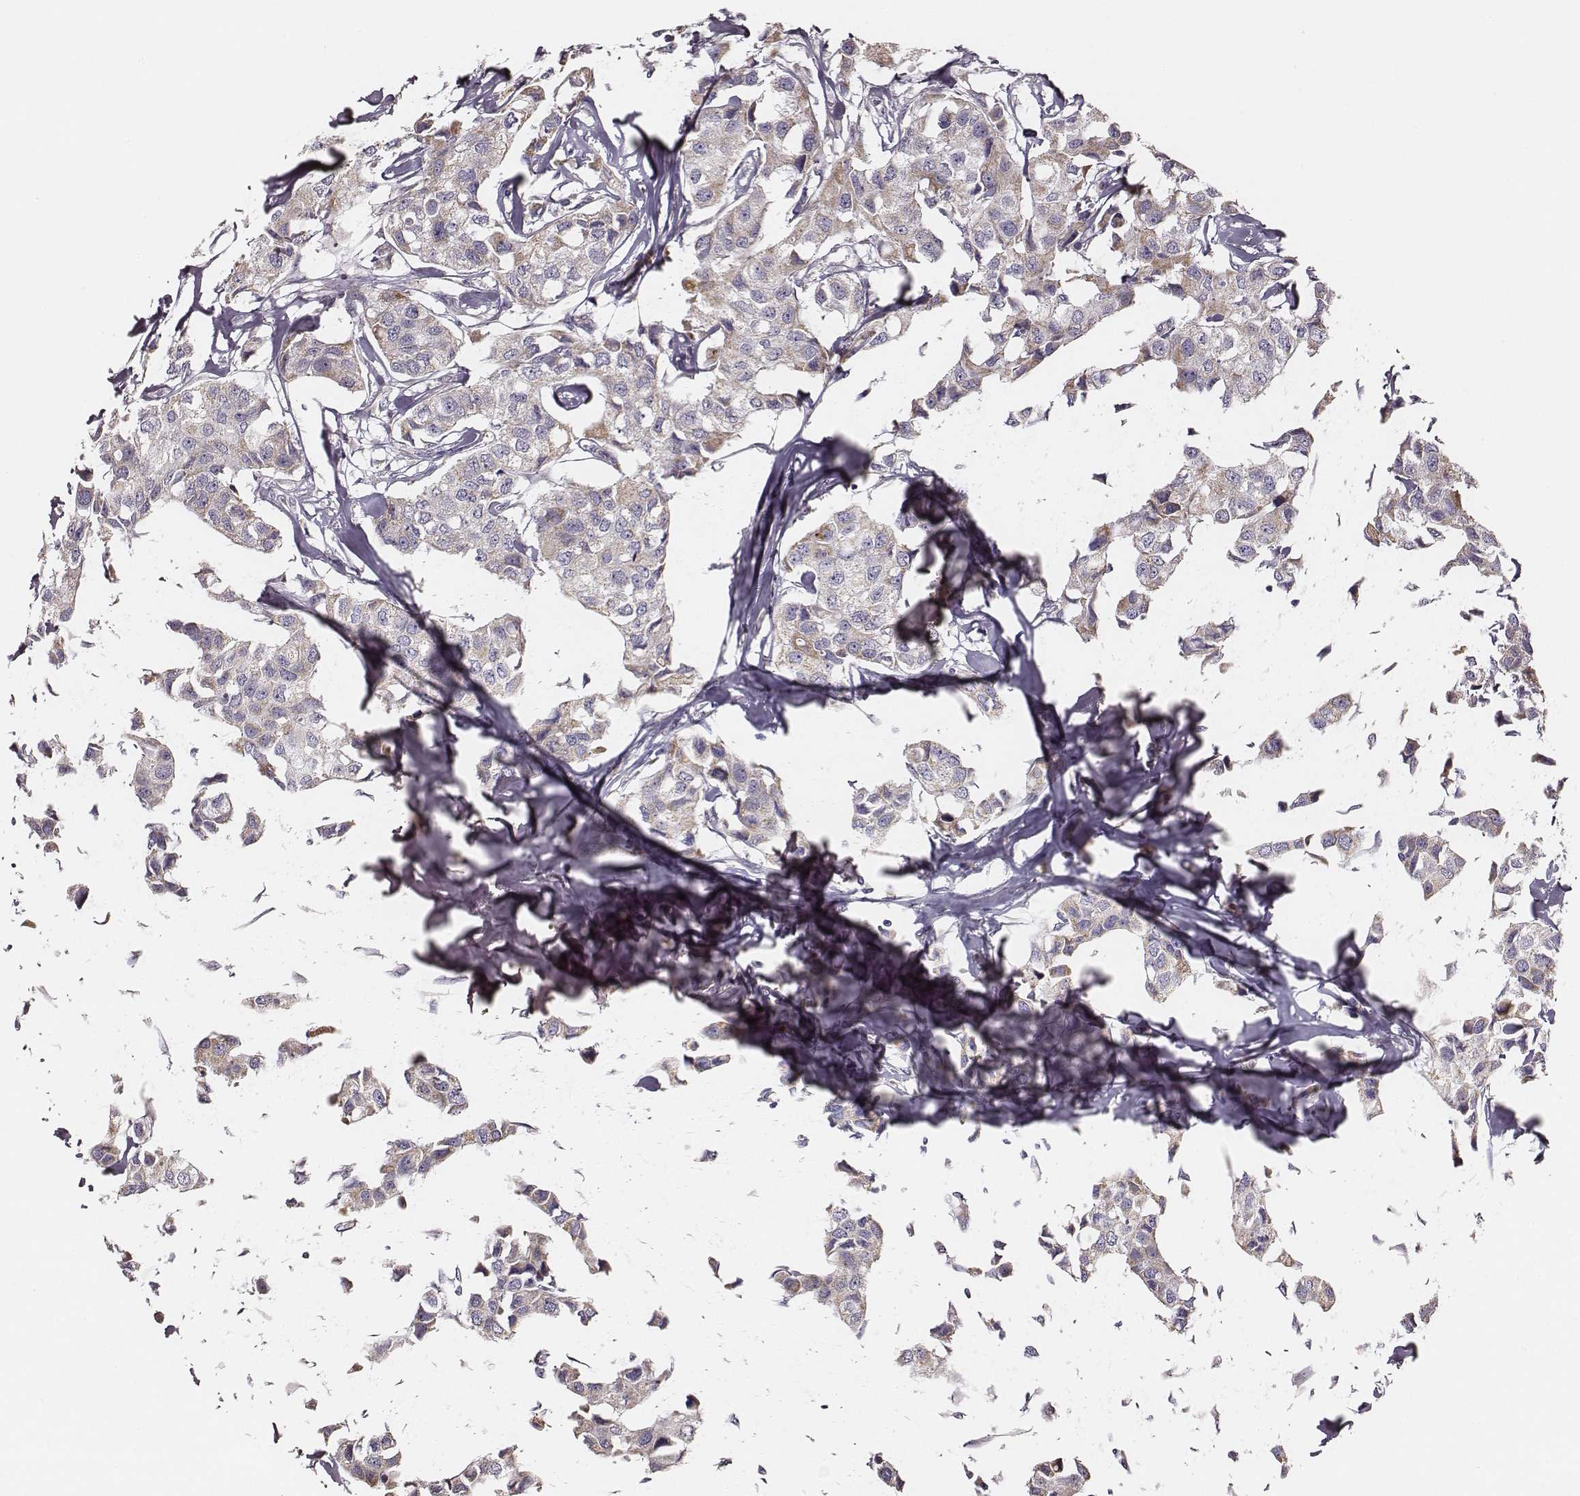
{"staining": {"intensity": "weak", "quantity": "25%-75%", "location": "cytoplasmic/membranous"}, "tissue": "breast cancer", "cell_type": "Tumor cells", "image_type": "cancer", "snomed": [{"axis": "morphology", "description": "Duct carcinoma"}, {"axis": "topography", "description": "Breast"}], "caption": "Immunohistochemistry photomicrograph of human breast cancer (intraductal carcinoma) stained for a protein (brown), which shows low levels of weak cytoplasmic/membranous expression in approximately 25%-75% of tumor cells.", "gene": "UBL4B", "patient": {"sex": "female", "age": 80}}